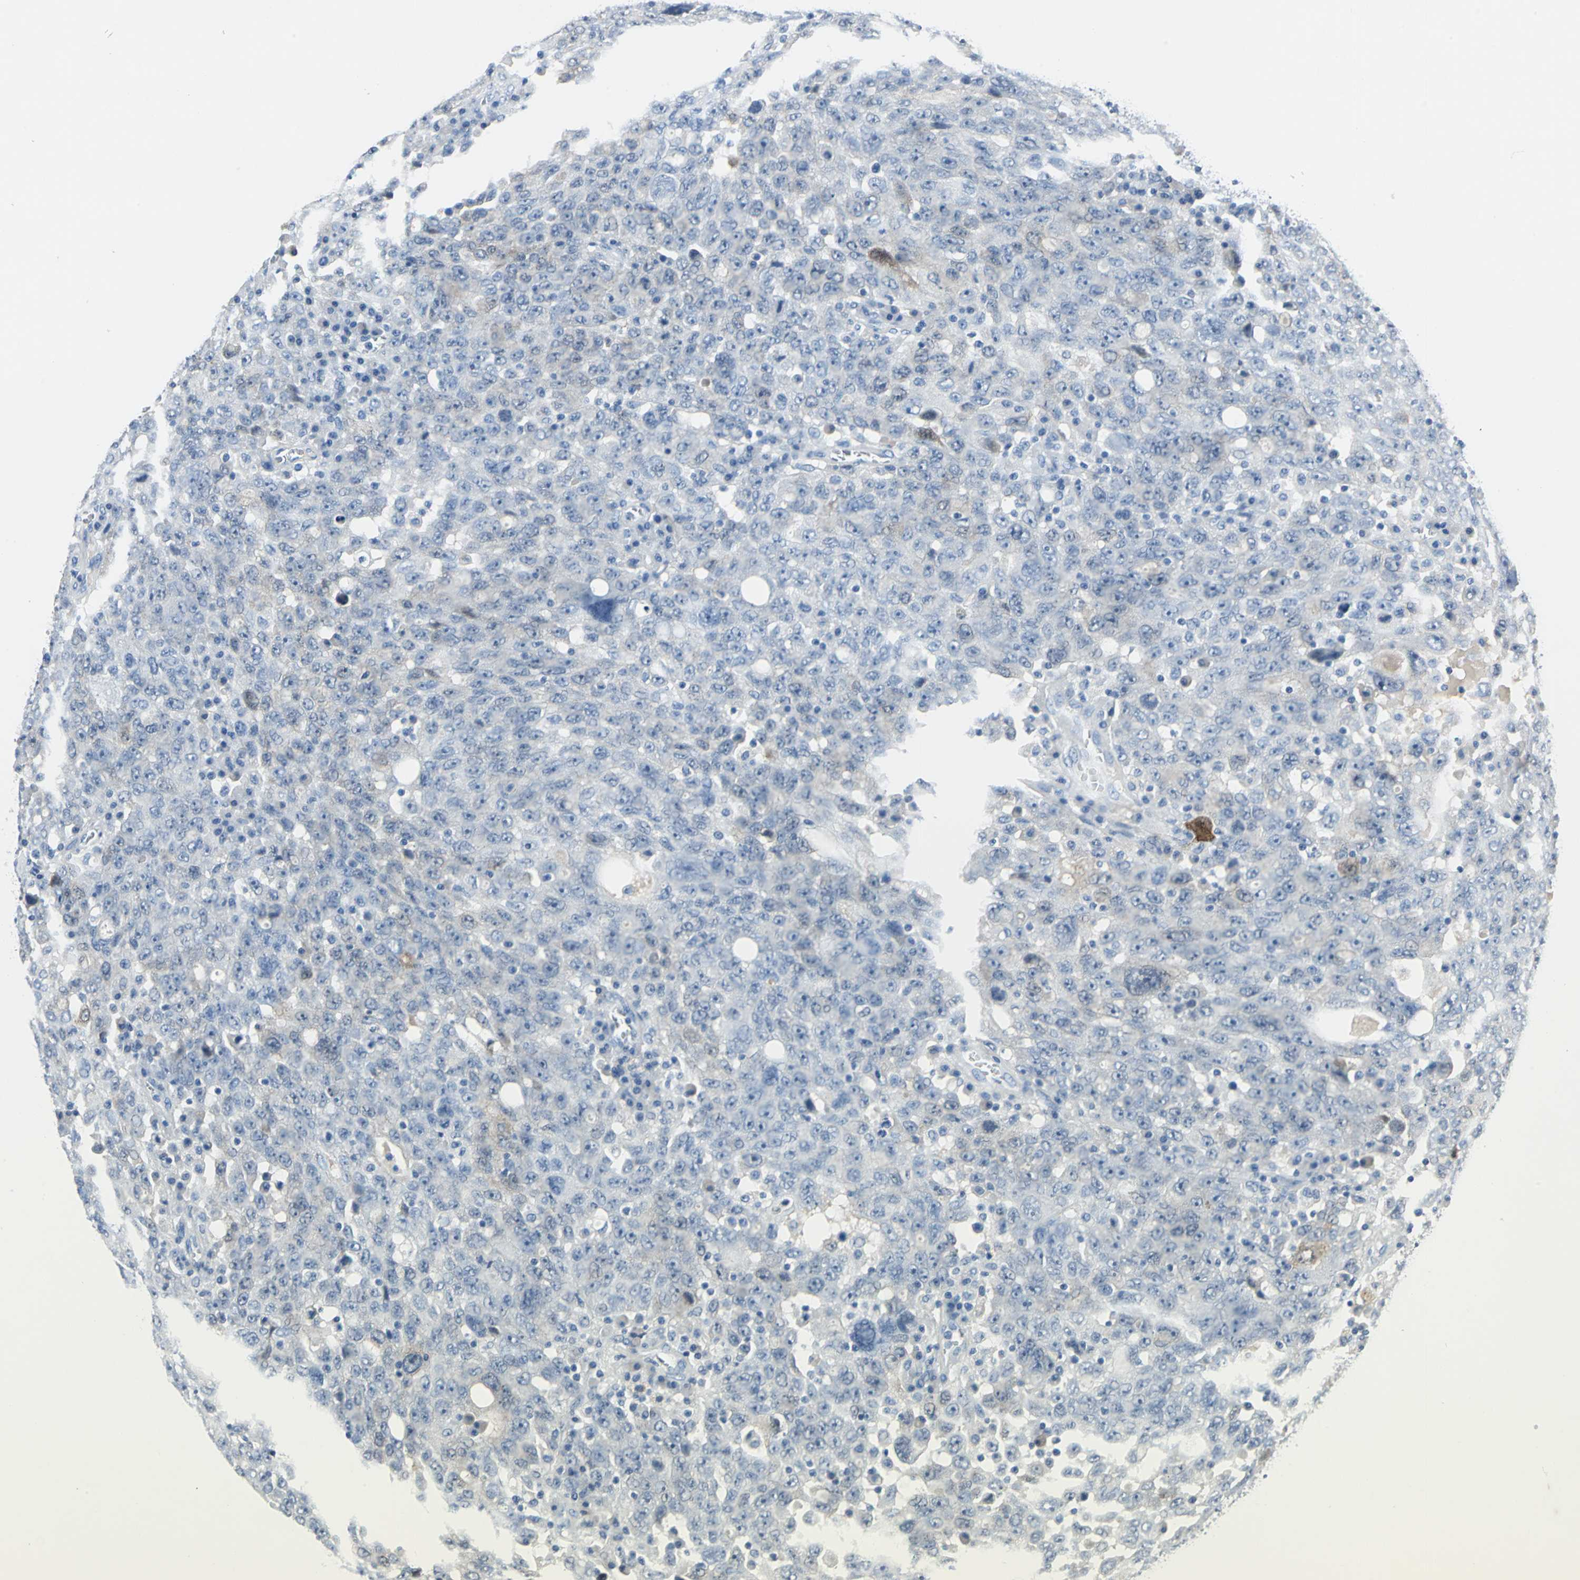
{"staining": {"intensity": "negative", "quantity": "none", "location": "none"}, "tissue": "ovarian cancer", "cell_type": "Tumor cells", "image_type": "cancer", "snomed": [{"axis": "morphology", "description": "Carcinoma, endometroid"}, {"axis": "topography", "description": "Ovary"}], "caption": "This is an immunohistochemistry photomicrograph of ovarian cancer (endometroid carcinoma). There is no expression in tumor cells.", "gene": "SFN", "patient": {"sex": "female", "age": 62}}